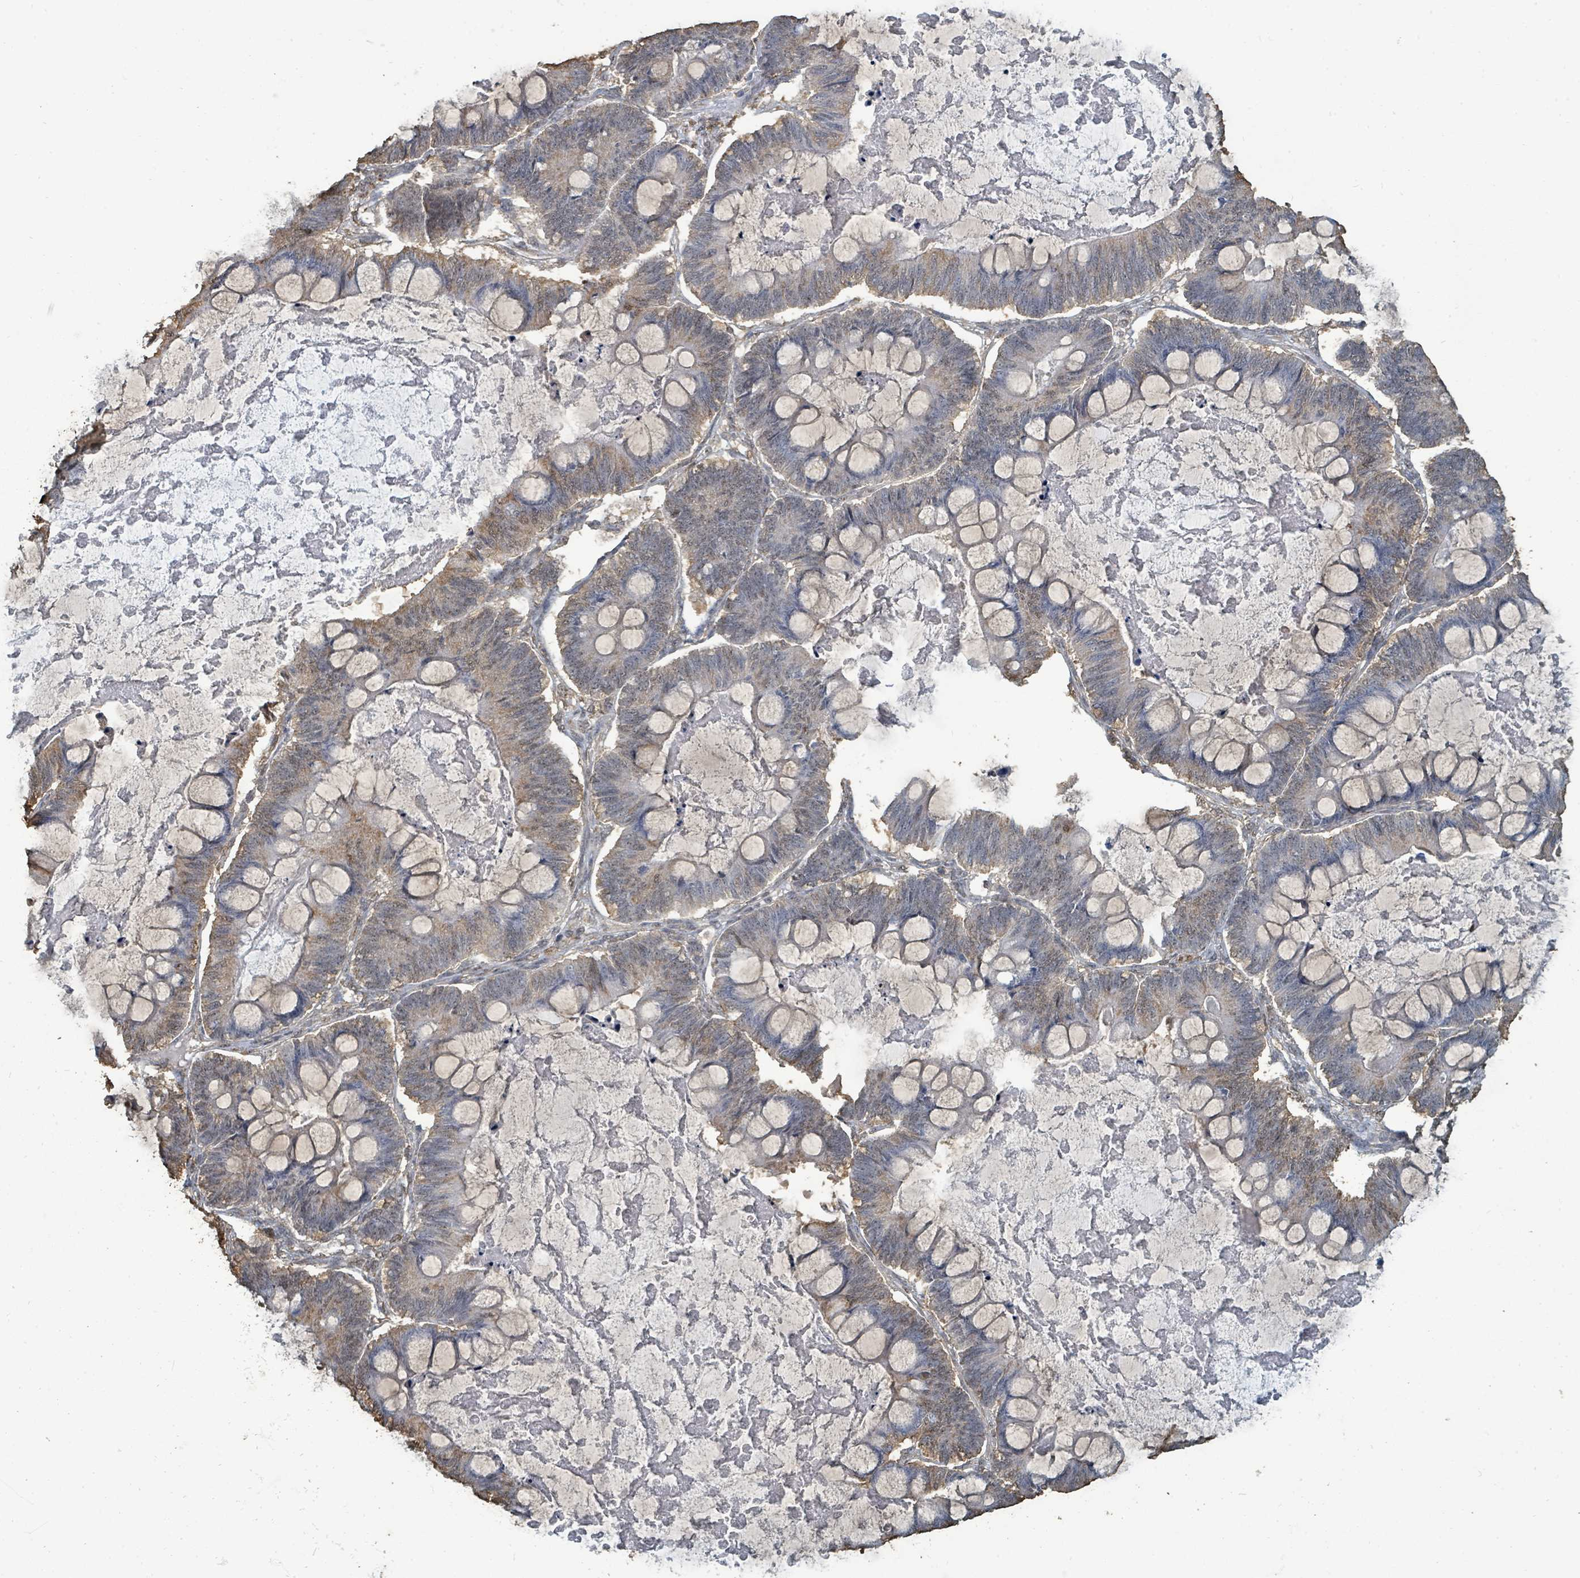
{"staining": {"intensity": "weak", "quantity": "25%-75%", "location": "cytoplasmic/membranous"}, "tissue": "ovarian cancer", "cell_type": "Tumor cells", "image_type": "cancer", "snomed": [{"axis": "morphology", "description": "Cystadenocarcinoma, mucinous, NOS"}, {"axis": "topography", "description": "Ovary"}], "caption": "Immunohistochemical staining of ovarian cancer exhibits low levels of weak cytoplasmic/membranous expression in about 25%-75% of tumor cells. The staining was performed using DAB (3,3'-diaminobenzidine) to visualize the protein expression in brown, while the nuclei were stained in blue with hematoxylin (Magnification: 20x).", "gene": "C6orf52", "patient": {"sex": "female", "age": 61}}